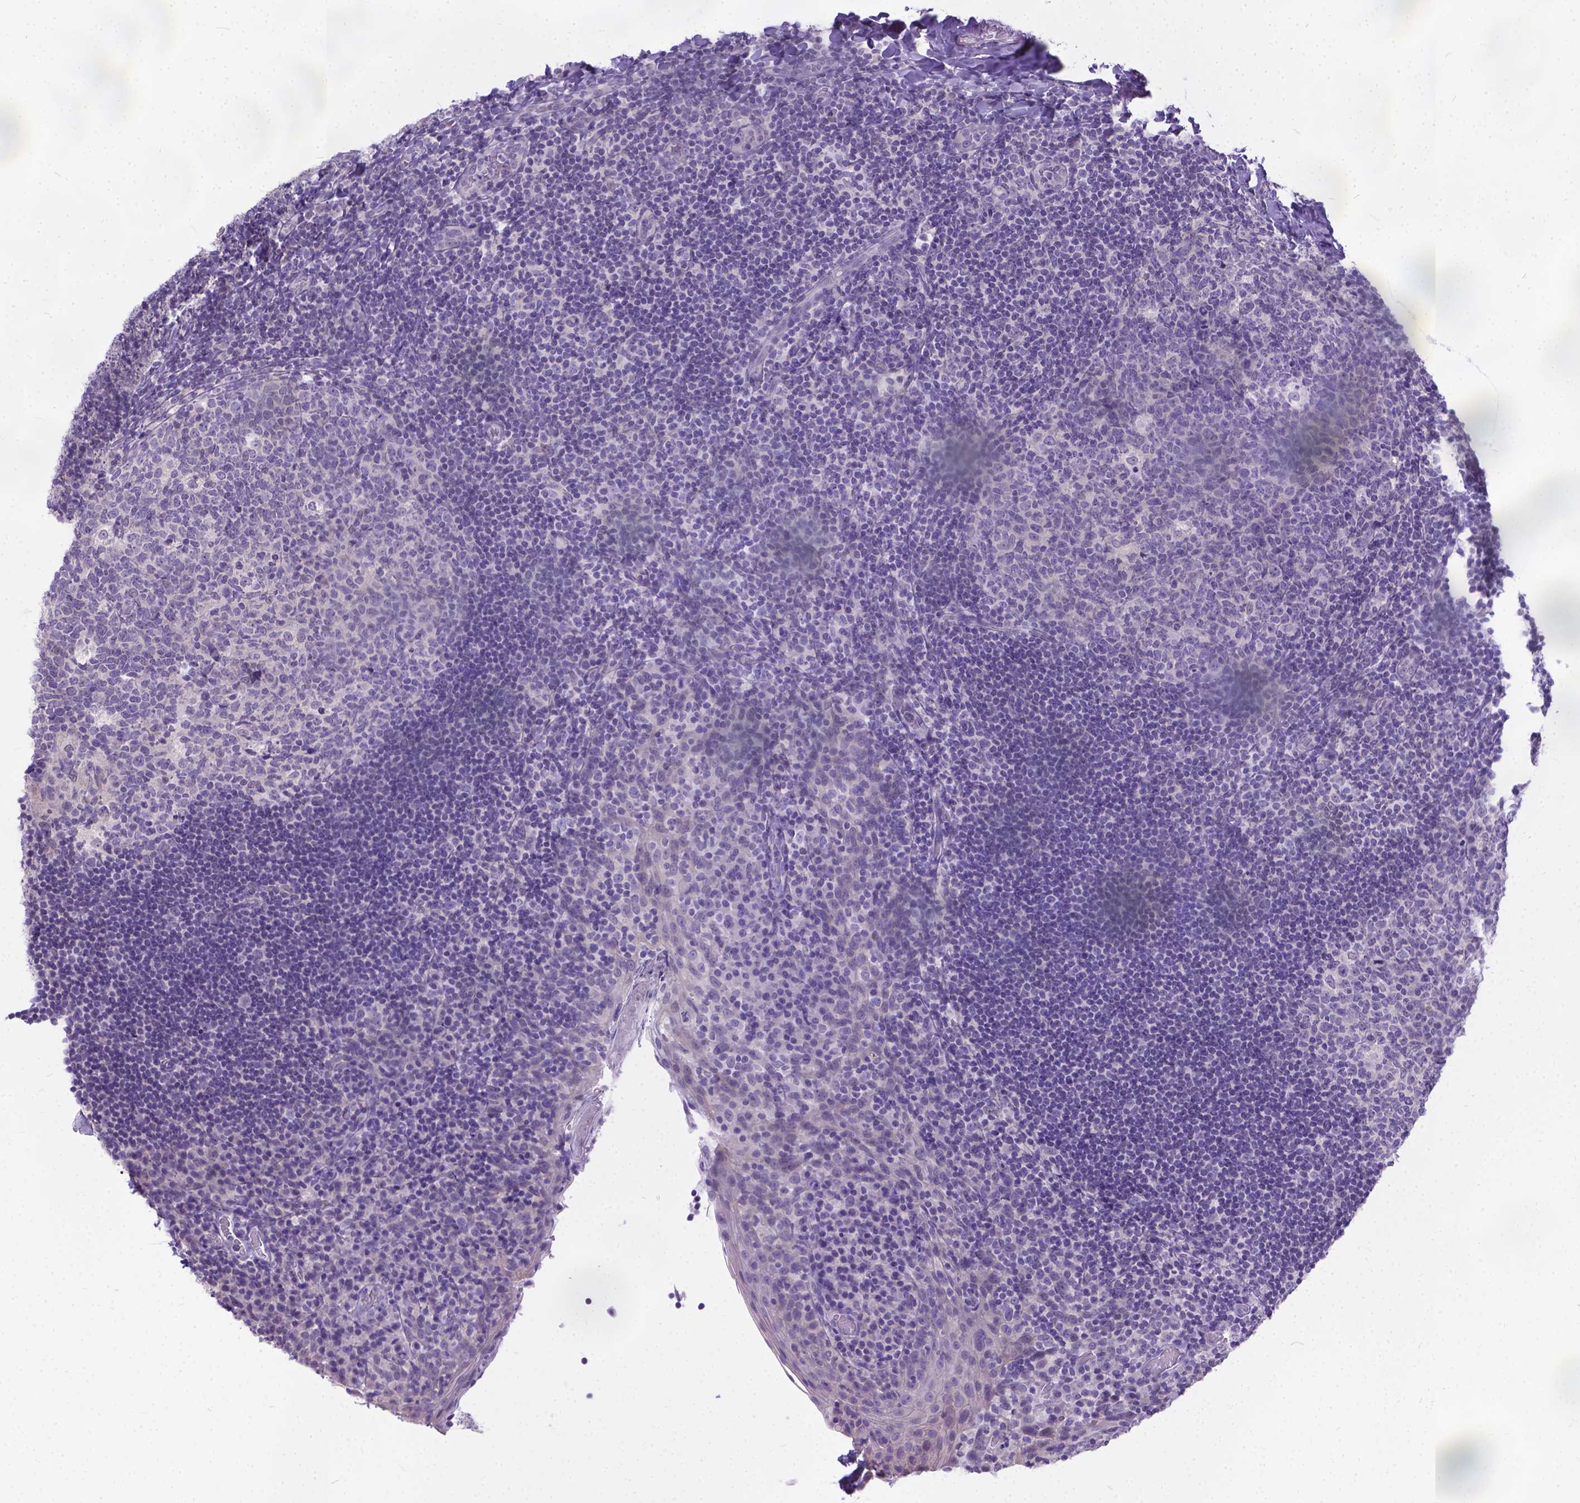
{"staining": {"intensity": "negative", "quantity": "none", "location": "none"}, "tissue": "tonsil", "cell_type": "Germinal center cells", "image_type": "normal", "snomed": [{"axis": "morphology", "description": "Normal tissue, NOS"}, {"axis": "topography", "description": "Tonsil"}], "caption": "A photomicrograph of human tonsil is negative for staining in germinal center cells.", "gene": "TTLL6", "patient": {"sex": "male", "age": 17}}